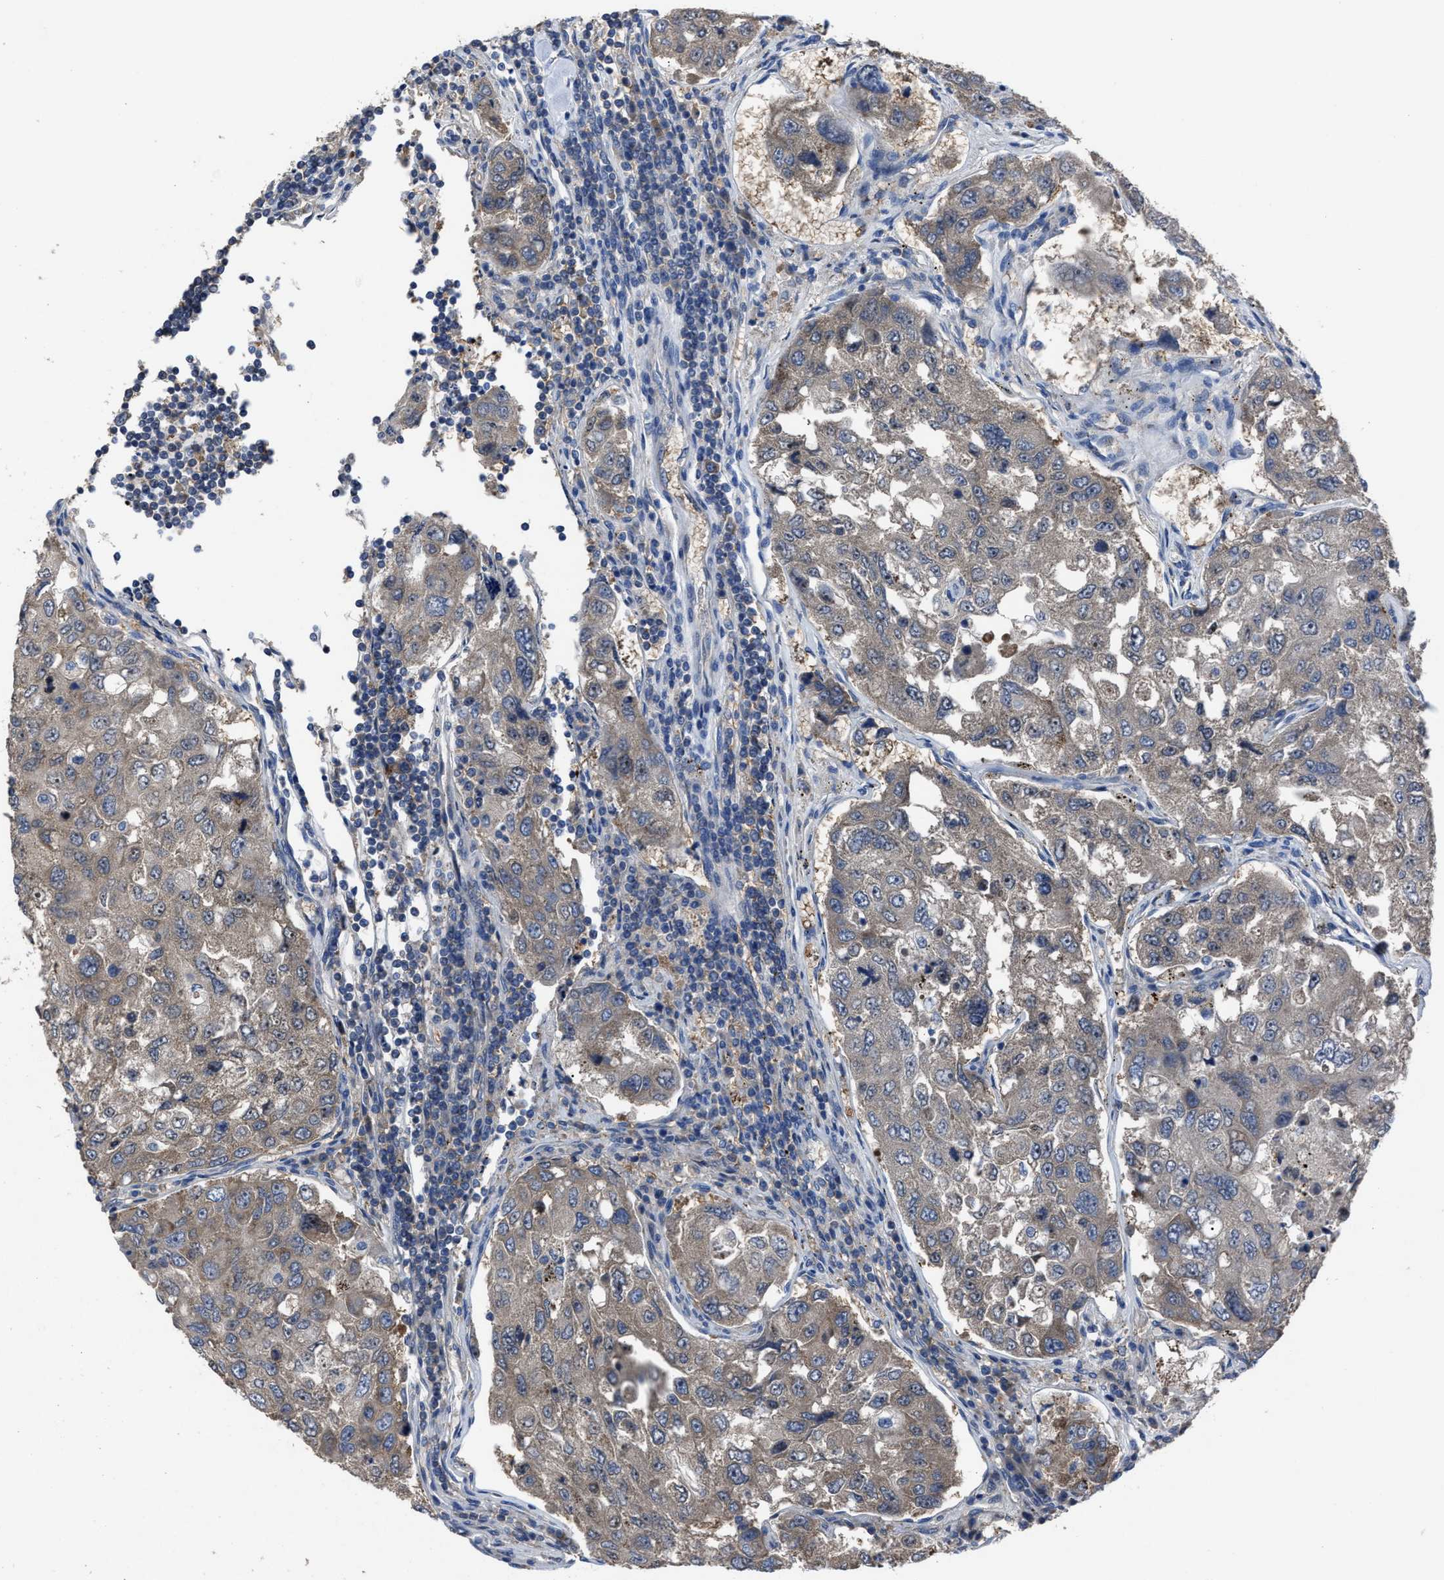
{"staining": {"intensity": "moderate", "quantity": "25%-75%", "location": "cytoplasmic/membranous"}, "tissue": "urothelial cancer", "cell_type": "Tumor cells", "image_type": "cancer", "snomed": [{"axis": "morphology", "description": "Urothelial carcinoma, High grade"}, {"axis": "topography", "description": "Lymph node"}, {"axis": "topography", "description": "Urinary bladder"}], "caption": "About 25%-75% of tumor cells in human high-grade urothelial carcinoma display moderate cytoplasmic/membranous protein expression as visualized by brown immunohistochemical staining.", "gene": "UPF1", "patient": {"sex": "male", "age": 51}}